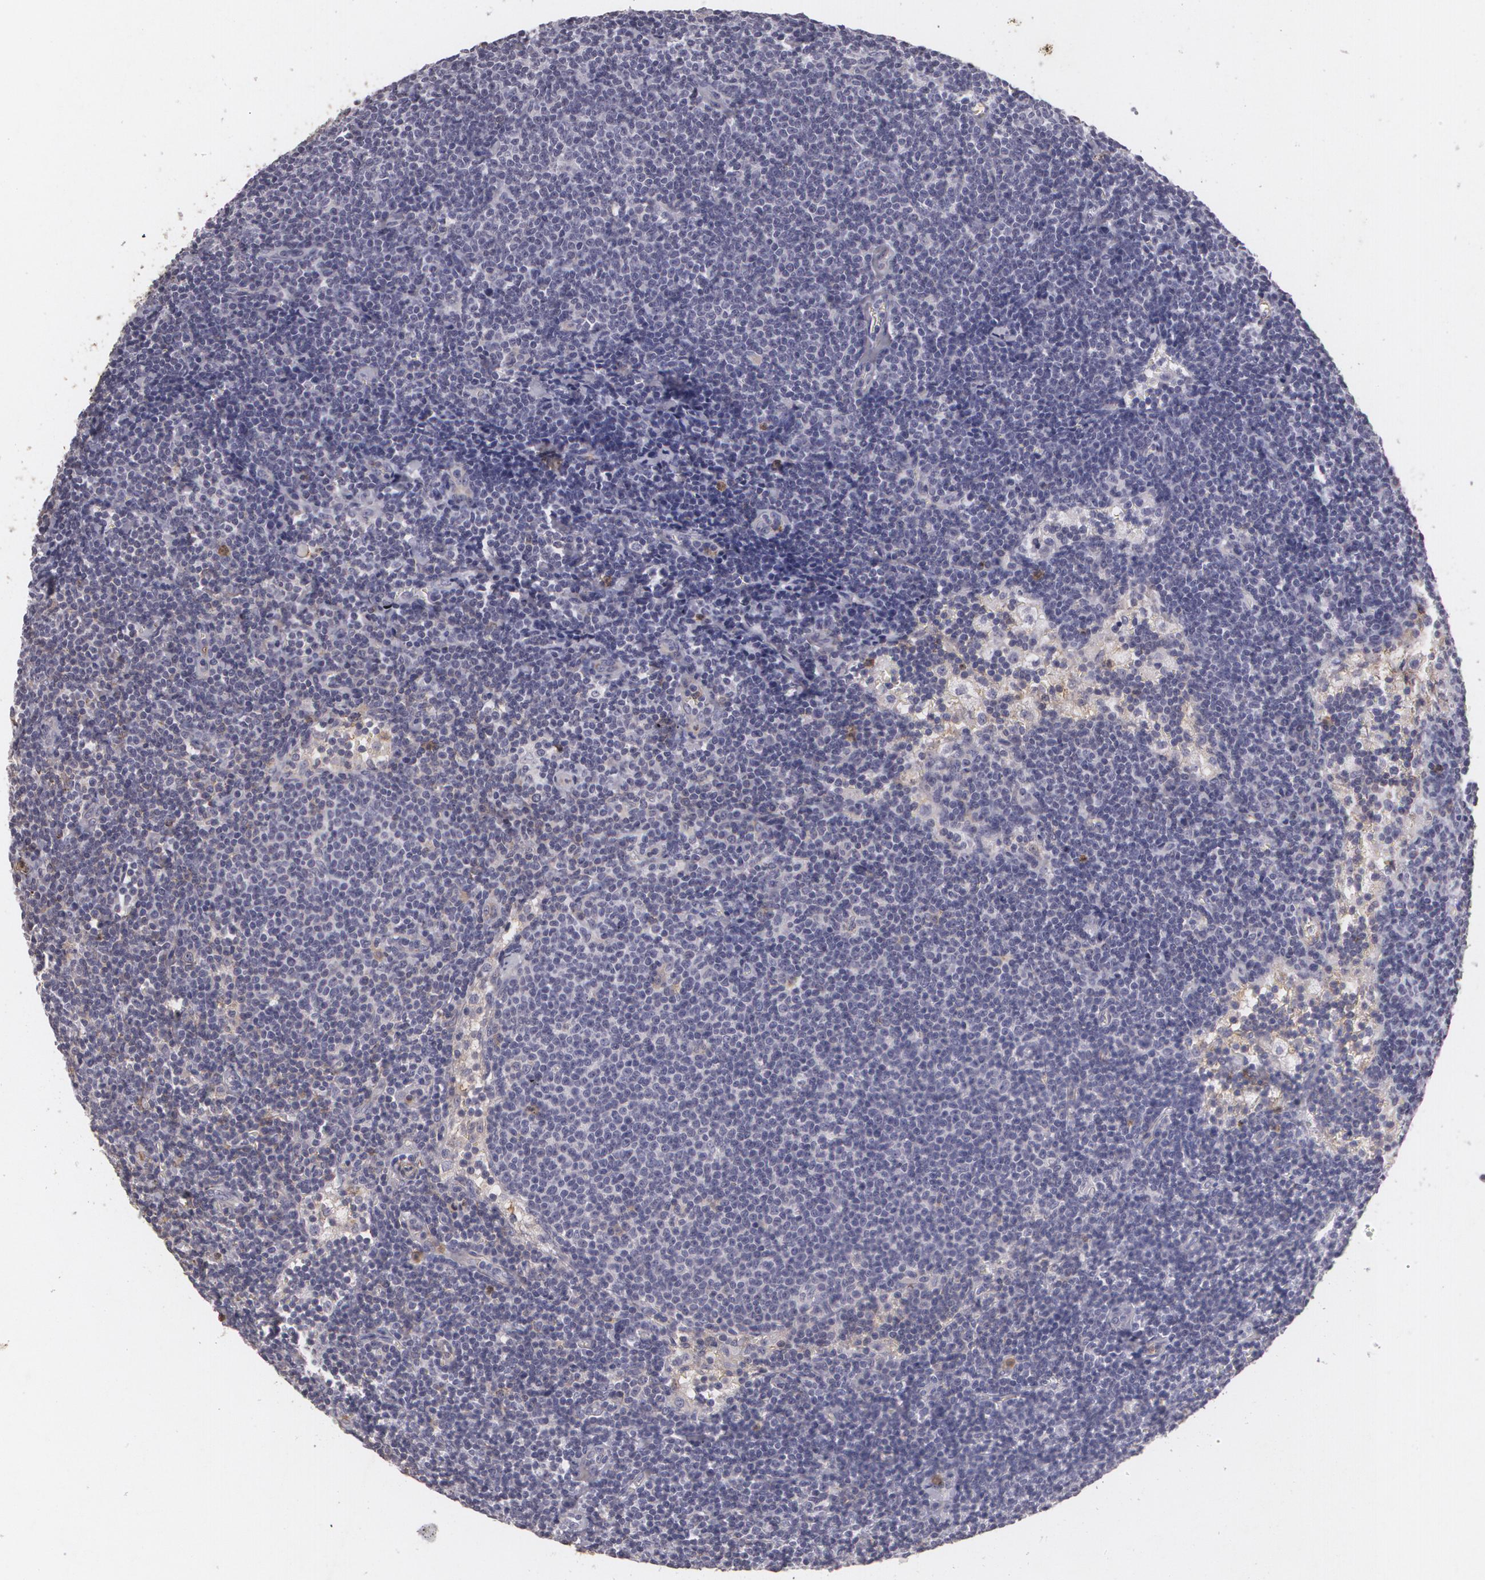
{"staining": {"intensity": "negative", "quantity": "none", "location": "none"}, "tissue": "lymphoma", "cell_type": "Tumor cells", "image_type": "cancer", "snomed": [{"axis": "morphology", "description": "Malignant lymphoma, non-Hodgkin's type, Low grade"}, {"axis": "topography", "description": "Lymph node"}], "caption": "There is no significant positivity in tumor cells of low-grade malignant lymphoma, non-Hodgkin's type.", "gene": "KCNA4", "patient": {"sex": "male", "age": 65}}